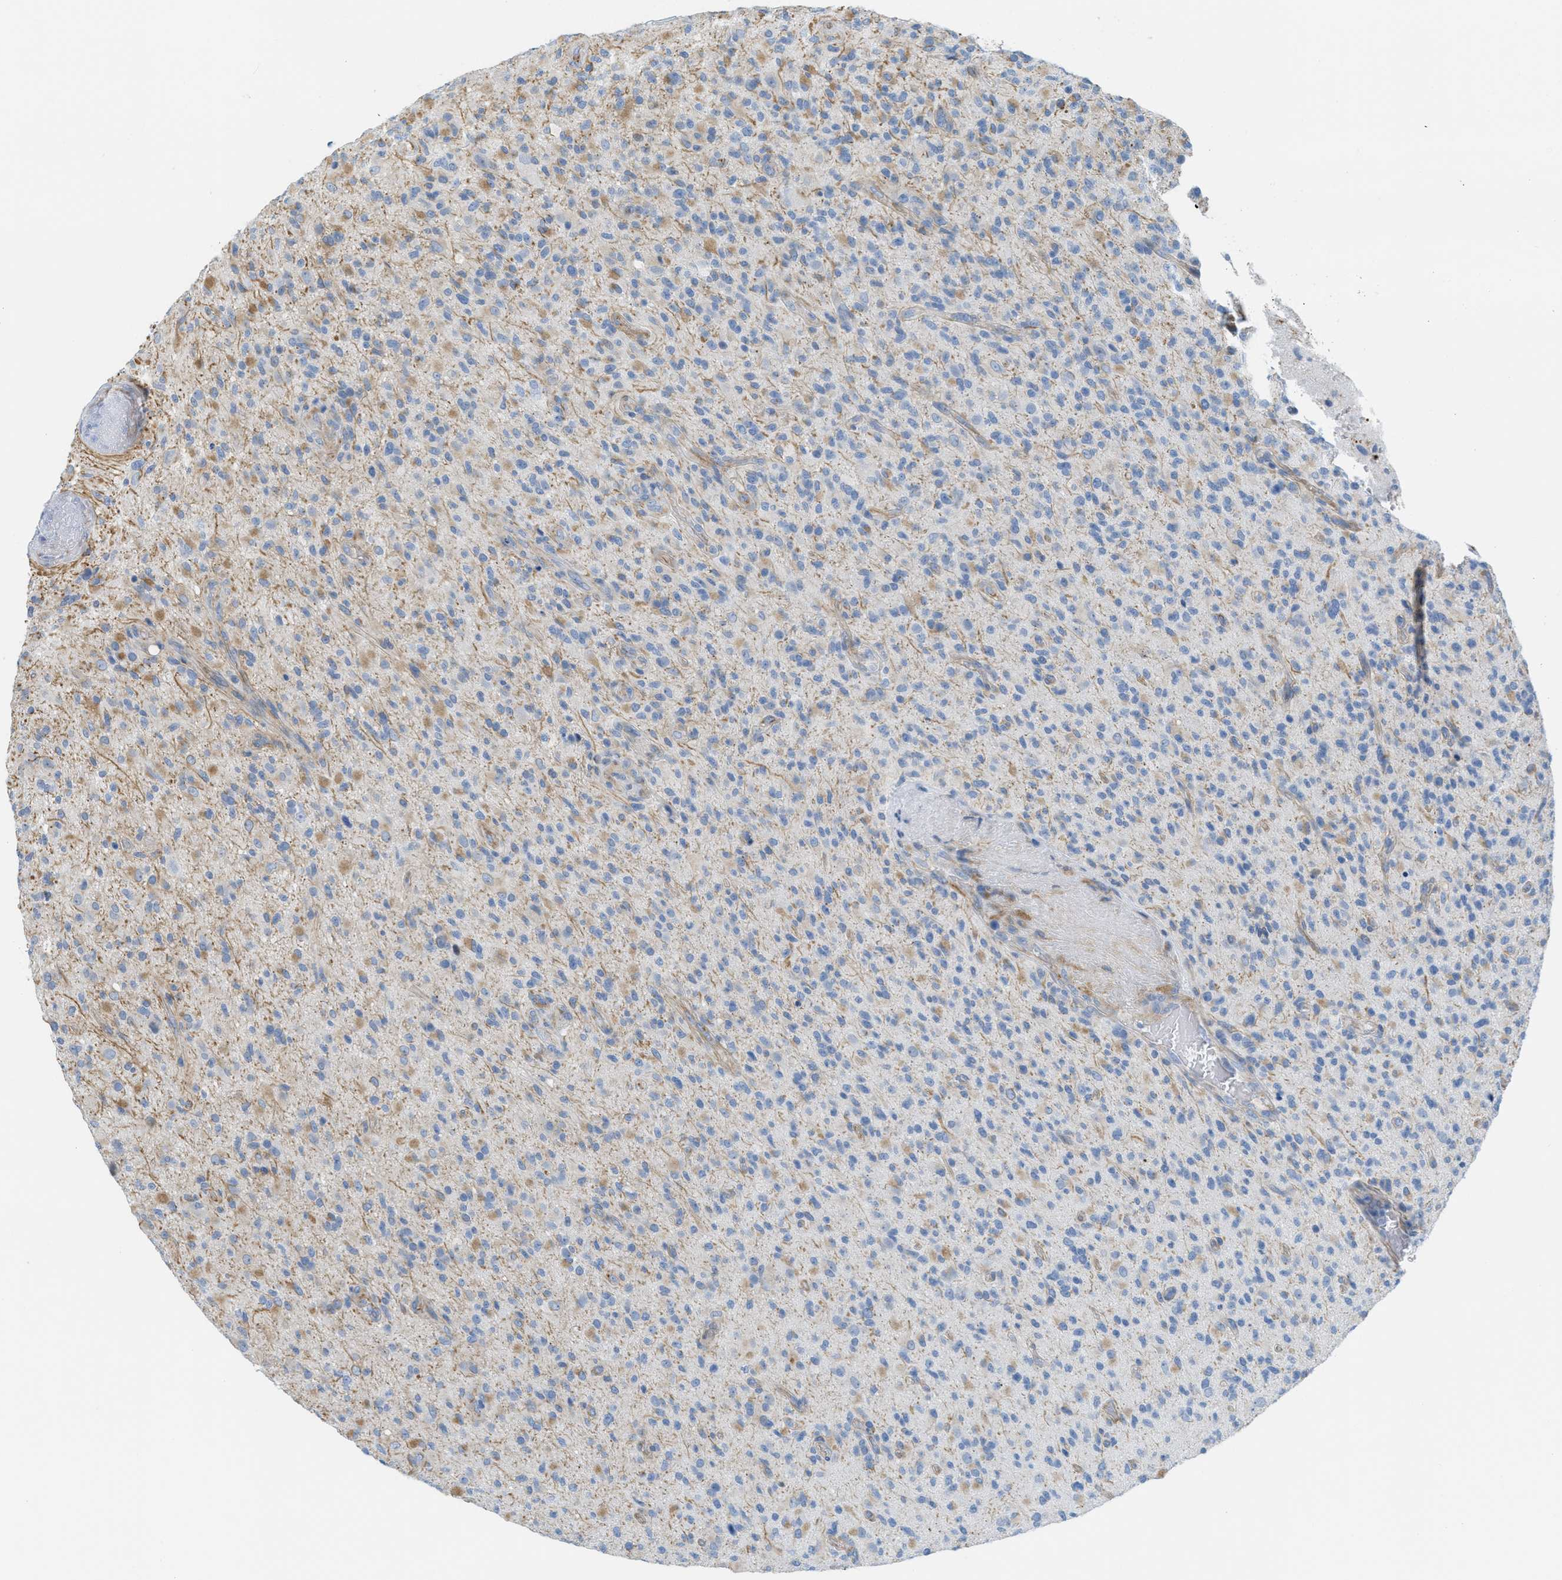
{"staining": {"intensity": "moderate", "quantity": "<25%", "location": "cytoplasmic/membranous"}, "tissue": "glioma", "cell_type": "Tumor cells", "image_type": "cancer", "snomed": [{"axis": "morphology", "description": "Glioma, malignant, High grade"}, {"axis": "topography", "description": "Brain"}], "caption": "Protein staining of glioma tissue shows moderate cytoplasmic/membranous expression in about <25% of tumor cells.", "gene": "SLC12A1", "patient": {"sex": "male", "age": 71}}